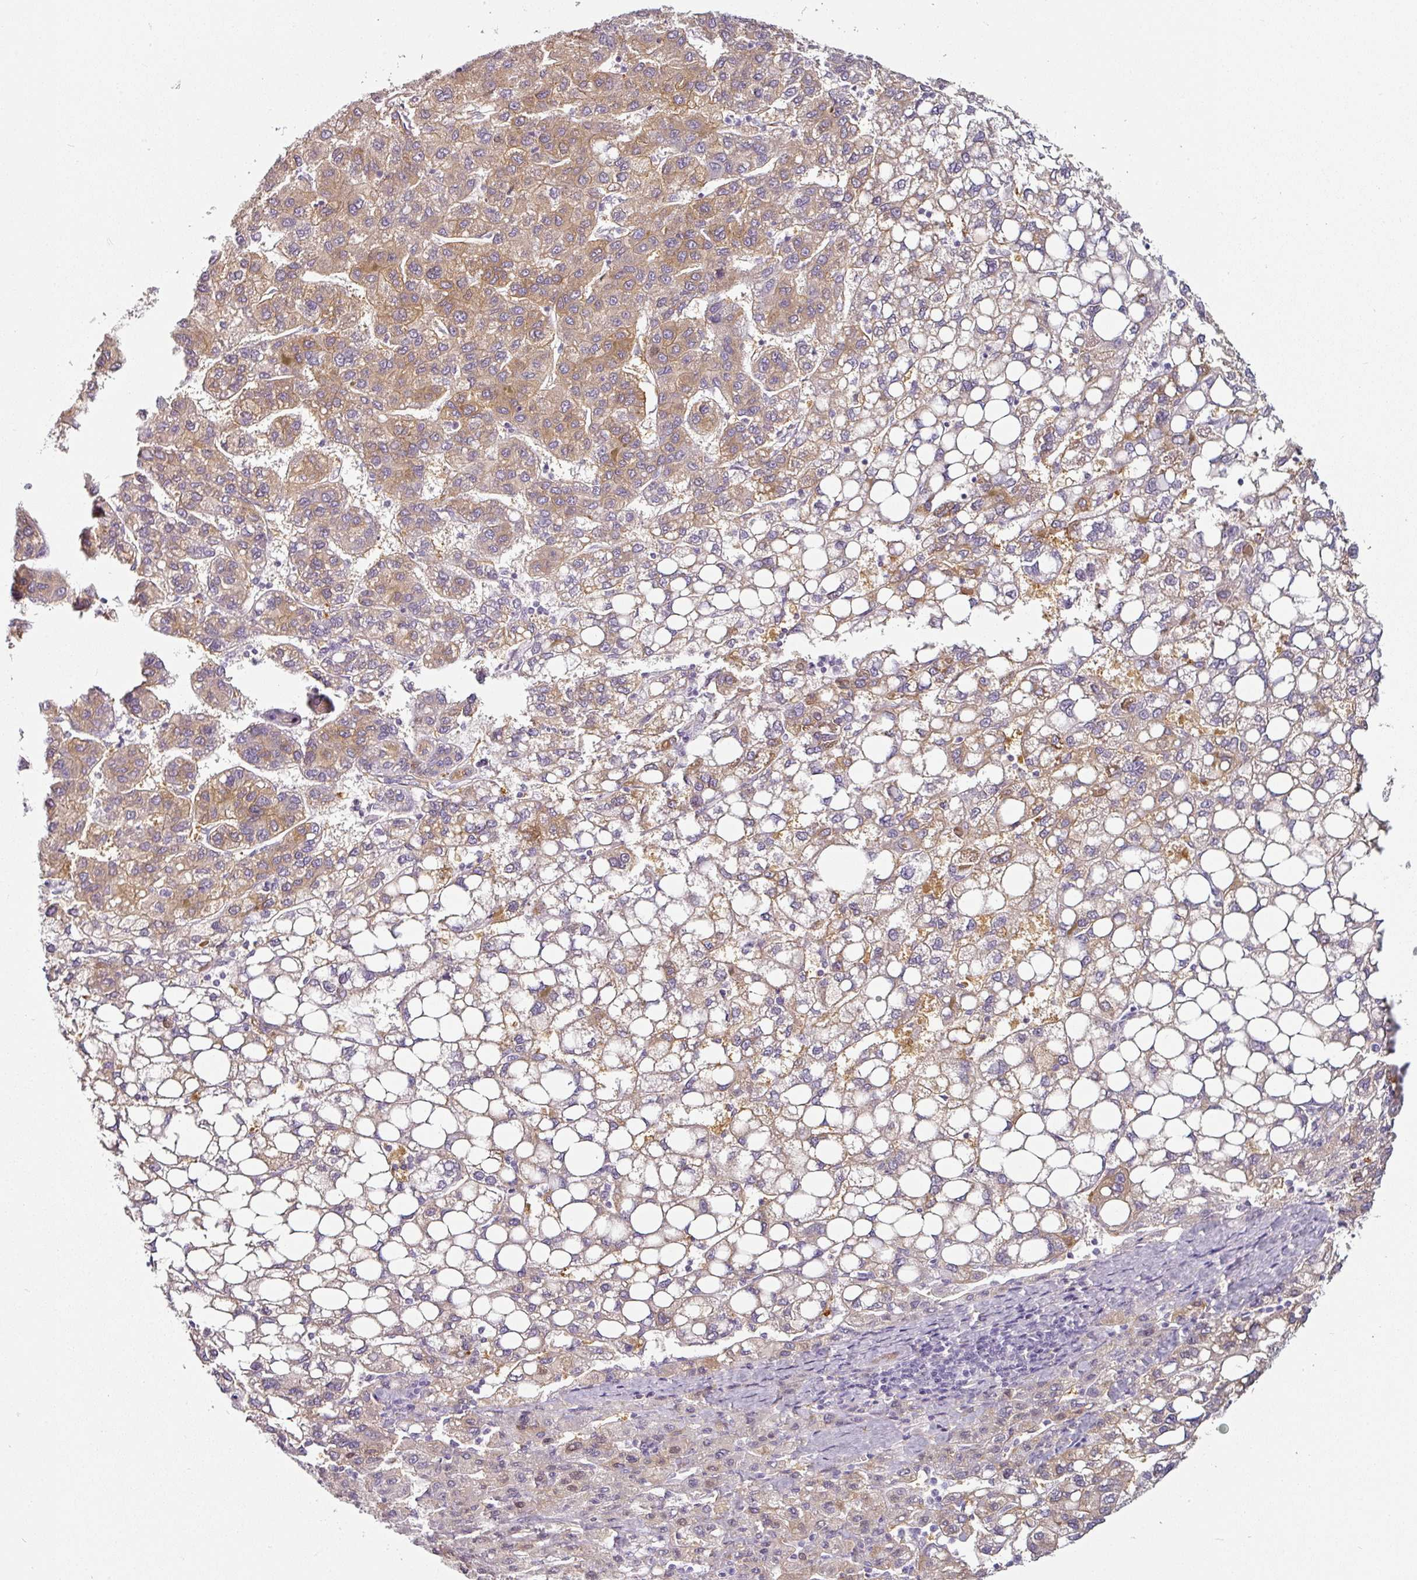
{"staining": {"intensity": "moderate", "quantity": "25%-75%", "location": "cytoplasmic/membranous"}, "tissue": "liver cancer", "cell_type": "Tumor cells", "image_type": "cancer", "snomed": [{"axis": "morphology", "description": "Carcinoma, Hepatocellular, NOS"}, {"axis": "topography", "description": "Liver"}], "caption": "Liver cancer stained with a protein marker shows moderate staining in tumor cells.", "gene": "CAP2", "patient": {"sex": "female", "age": 82}}